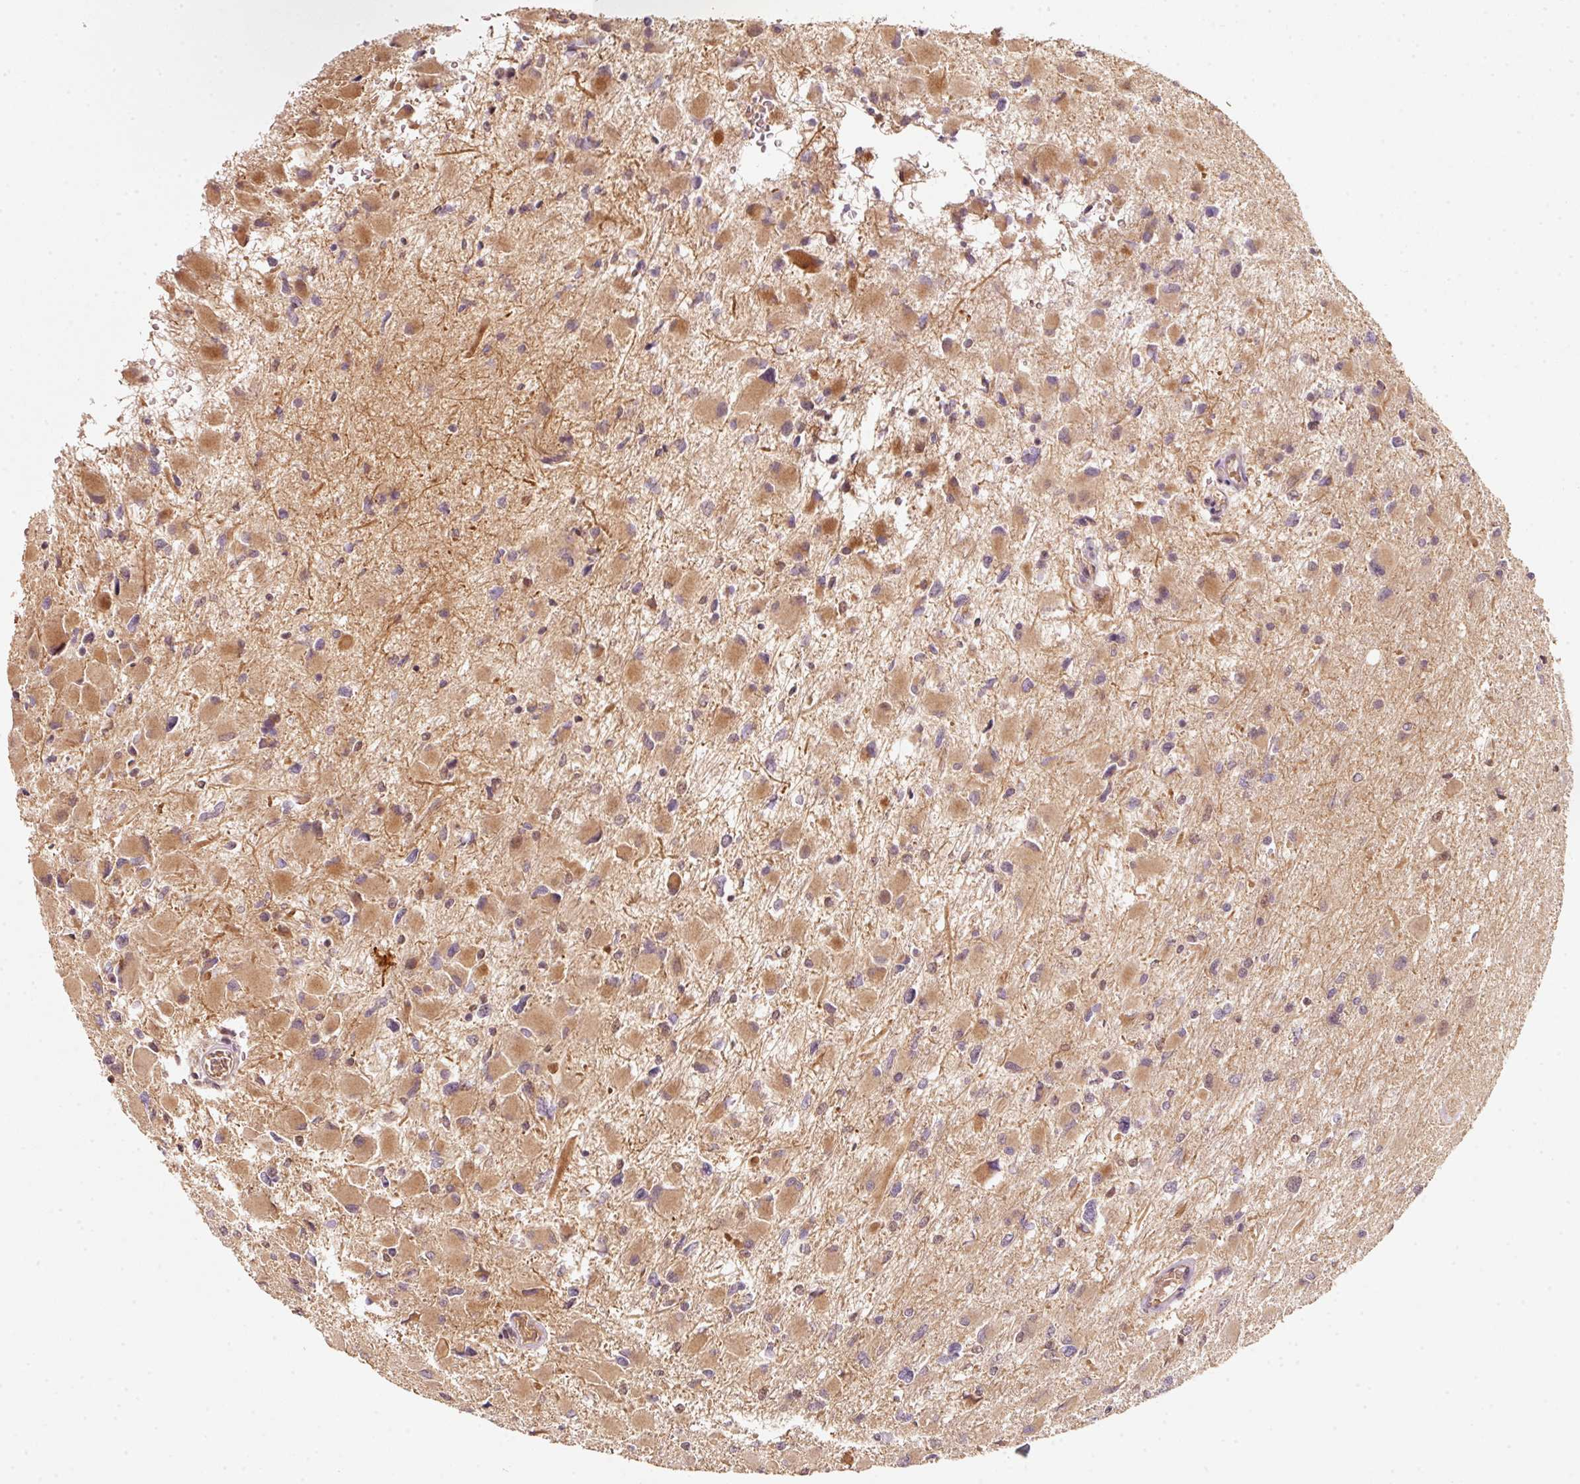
{"staining": {"intensity": "moderate", "quantity": "25%-75%", "location": "cytoplasmic/membranous"}, "tissue": "glioma", "cell_type": "Tumor cells", "image_type": "cancer", "snomed": [{"axis": "morphology", "description": "Glioma, malignant, High grade"}, {"axis": "topography", "description": "Cerebral cortex"}], "caption": "A brown stain shows moderate cytoplasmic/membranous staining of a protein in human malignant high-grade glioma tumor cells. The staining is performed using DAB brown chromogen to label protein expression. The nuclei are counter-stained blue using hematoxylin.", "gene": "RRAS2", "patient": {"sex": "female", "age": 36}}